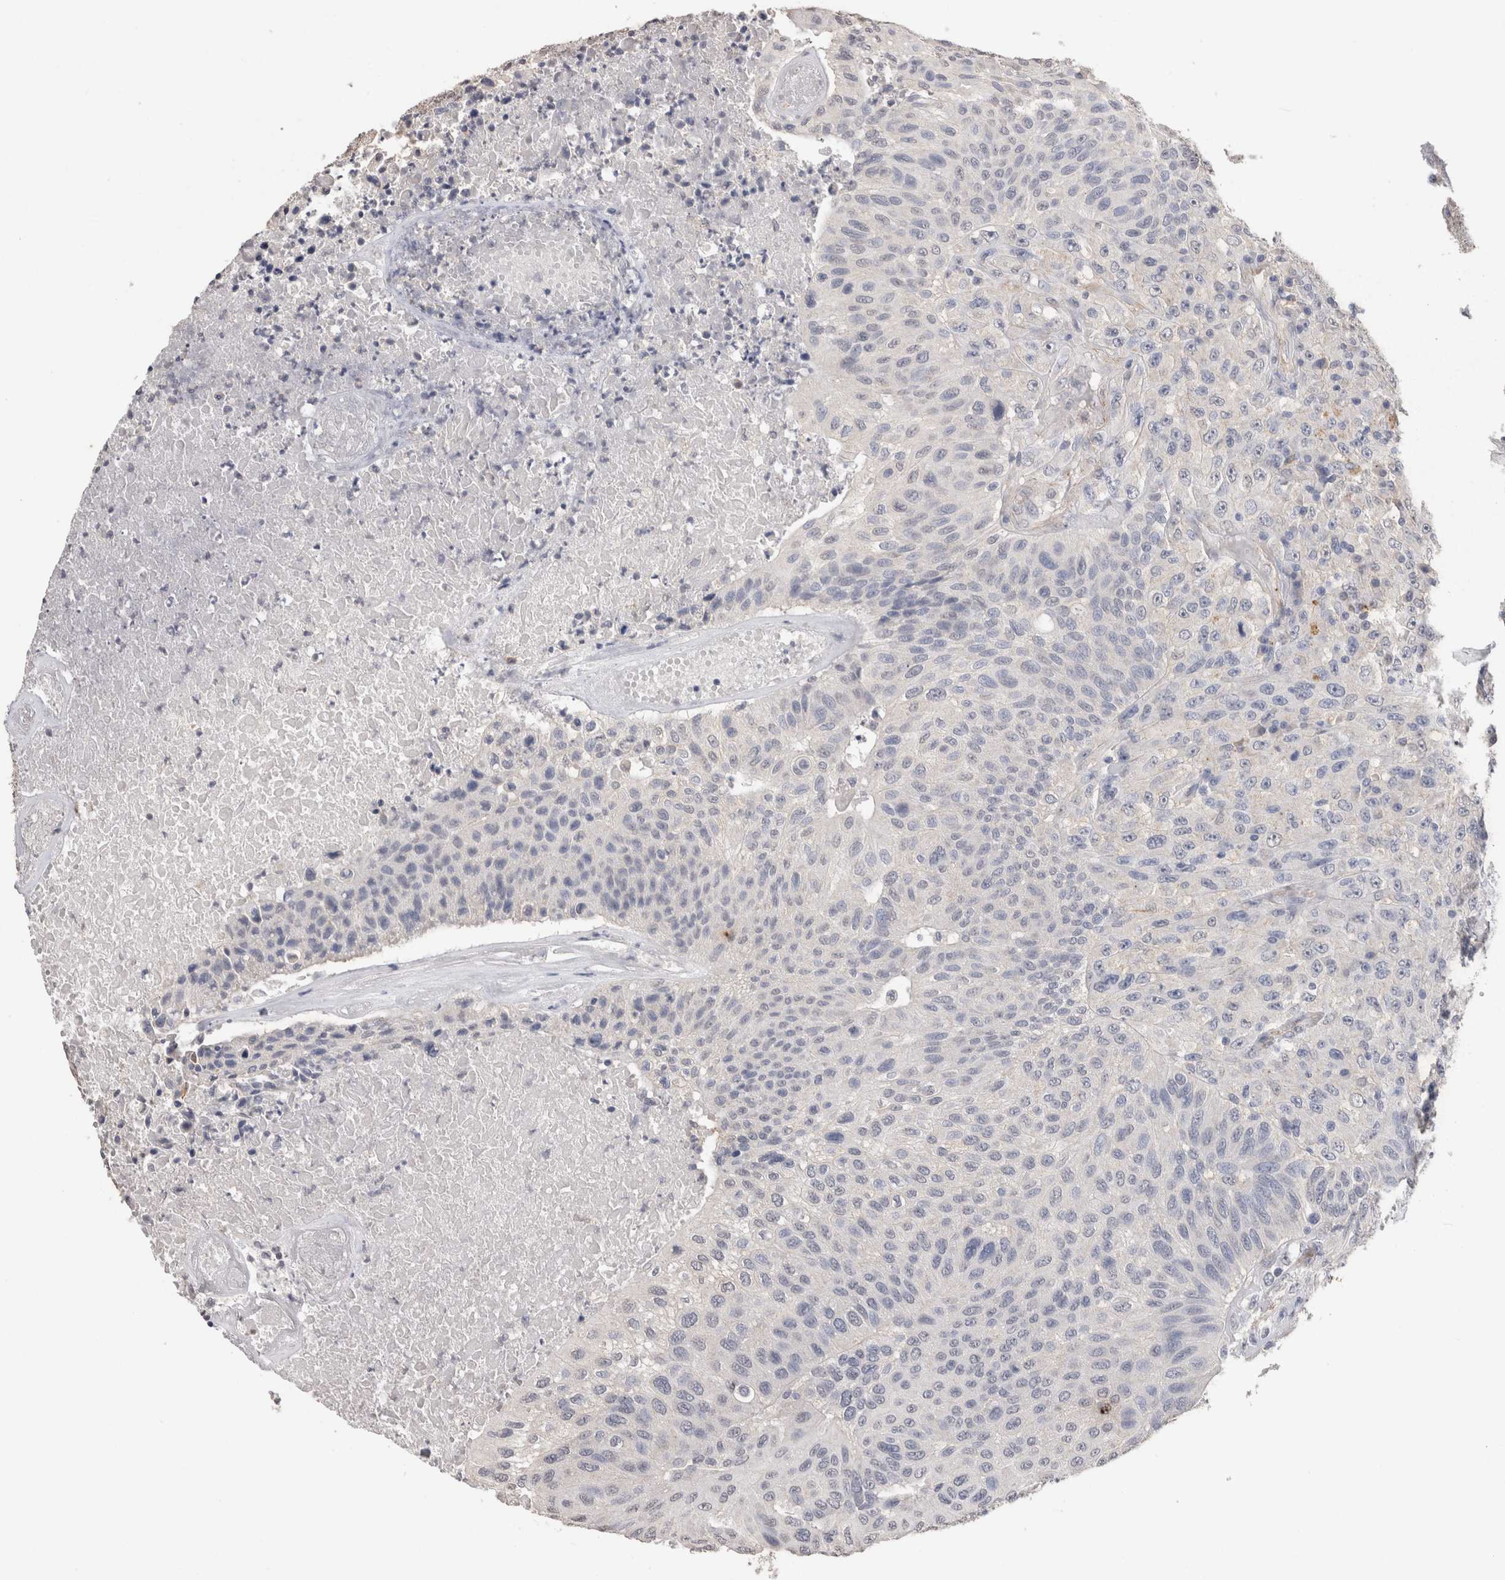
{"staining": {"intensity": "negative", "quantity": "none", "location": "none"}, "tissue": "urothelial cancer", "cell_type": "Tumor cells", "image_type": "cancer", "snomed": [{"axis": "morphology", "description": "Urothelial carcinoma, High grade"}, {"axis": "topography", "description": "Urinary bladder"}], "caption": "There is no significant positivity in tumor cells of urothelial cancer.", "gene": "CDH6", "patient": {"sex": "male", "age": 66}}